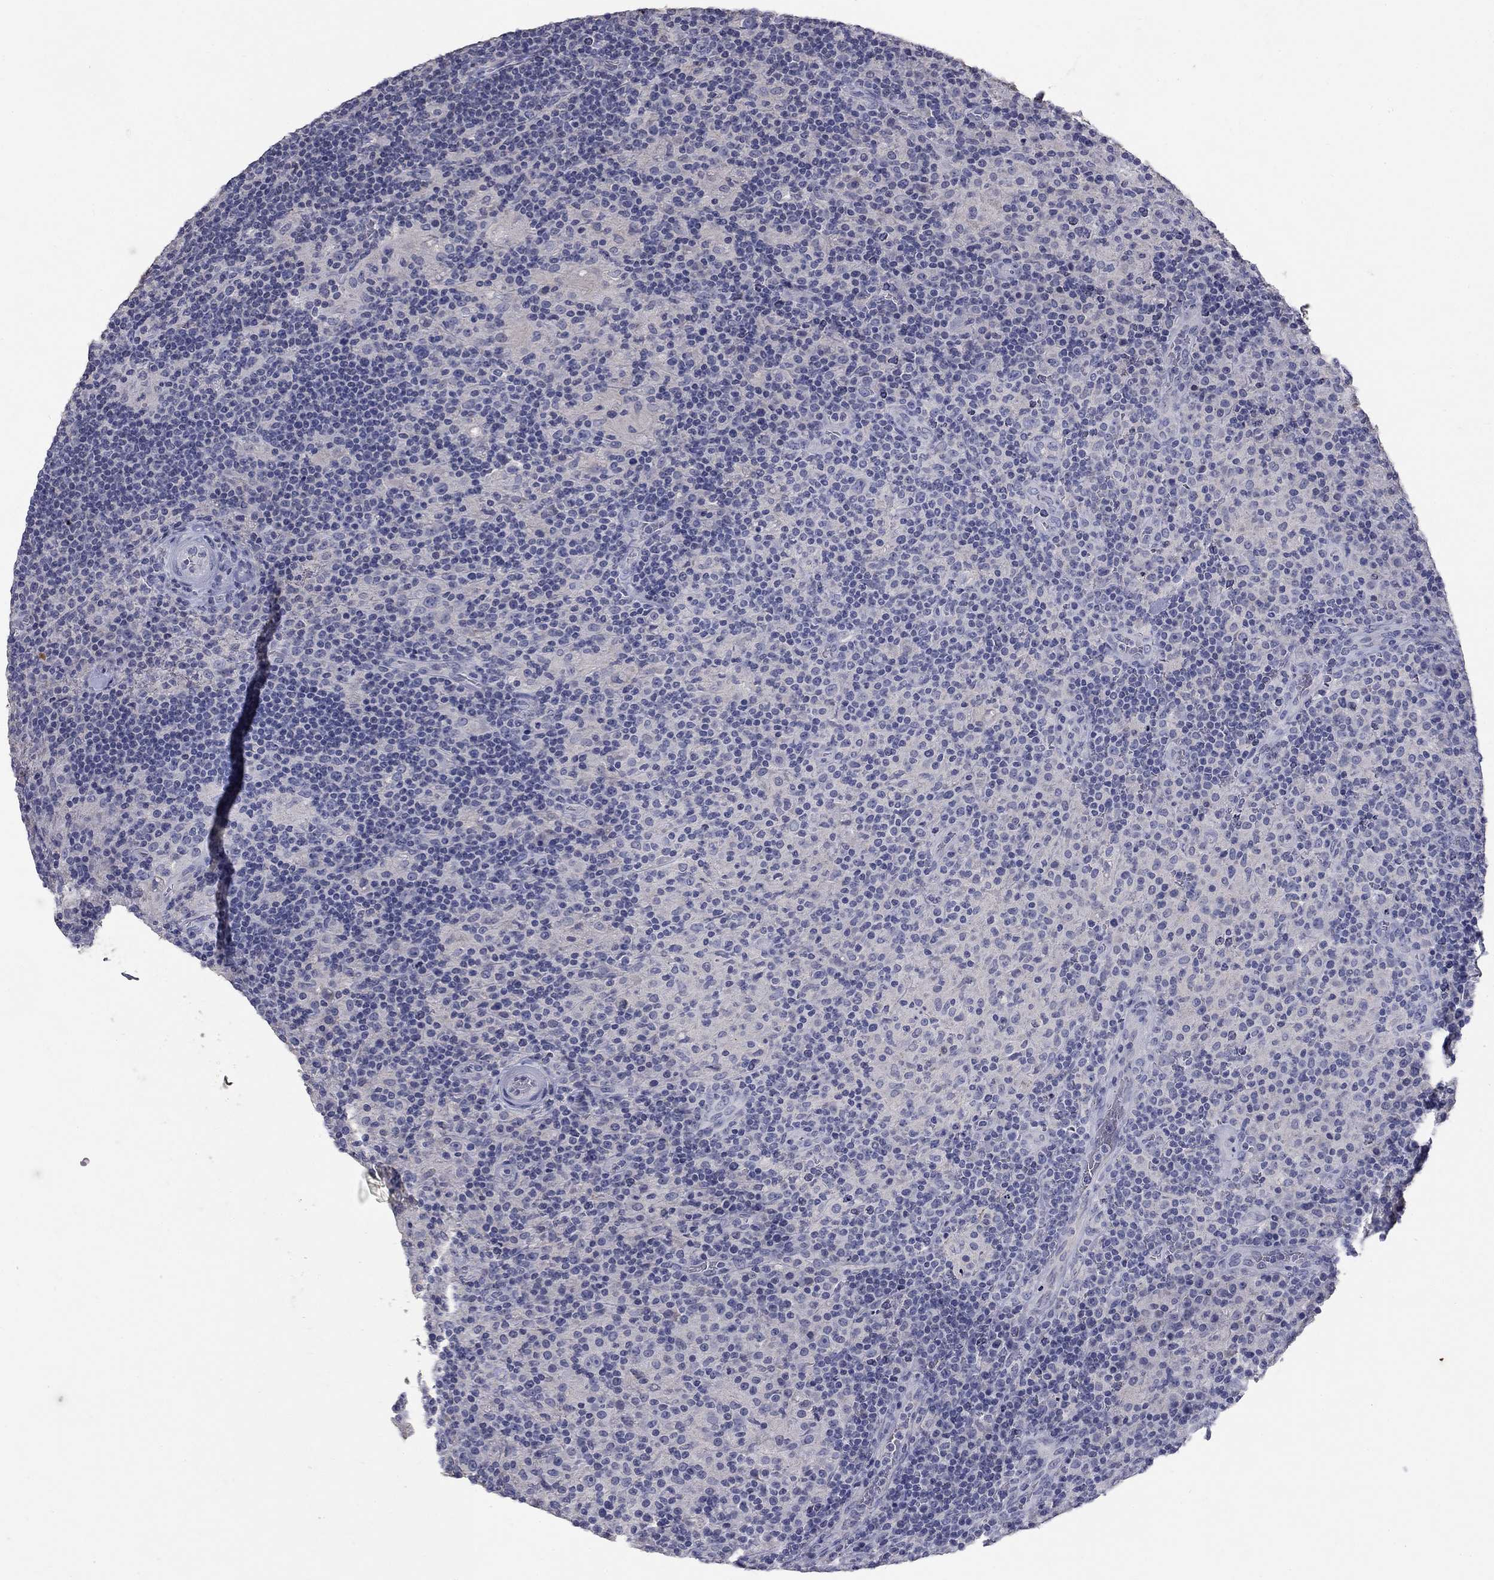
{"staining": {"intensity": "negative", "quantity": "none", "location": "none"}, "tissue": "lymphoma", "cell_type": "Tumor cells", "image_type": "cancer", "snomed": [{"axis": "morphology", "description": "Hodgkin's disease, NOS"}, {"axis": "topography", "description": "Lymph node"}], "caption": "Image shows no protein expression in tumor cells of lymphoma tissue.", "gene": "PTH1R", "patient": {"sex": "male", "age": 70}}